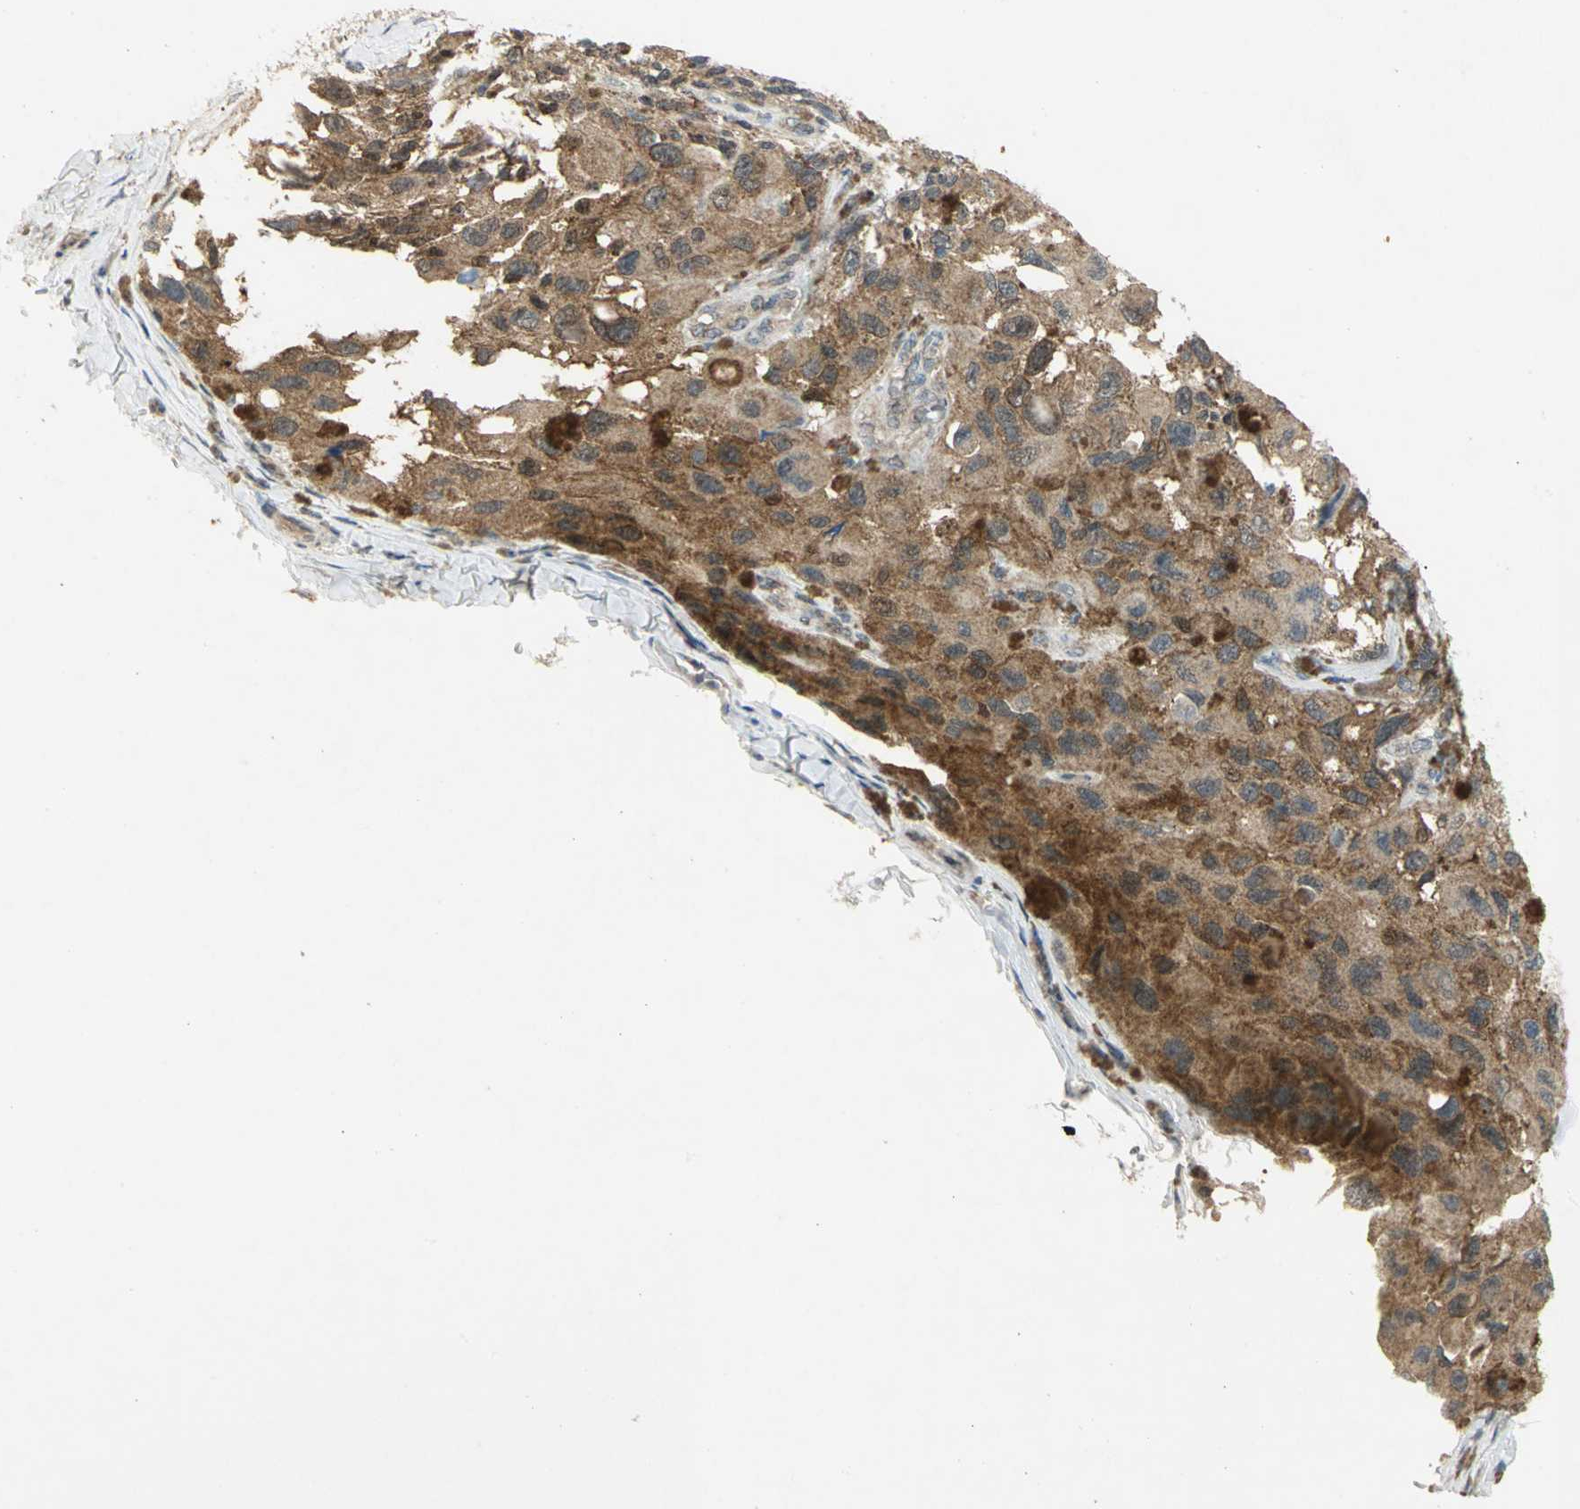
{"staining": {"intensity": "strong", "quantity": ">75%", "location": "cytoplasmic/membranous"}, "tissue": "melanoma", "cell_type": "Tumor cells", "image_type": "cancer", "snomed": [{"axis": "morphology", "description": "Malignant melanoma, NOS"}, {"axis": "topography", "description": "Skin"}], "caption": "Immunohistochemical staining of human melanoma reveals strong cytoplasmic/membranous protein expression in approximately >75% of tumor cells. (IHC, brightfield microscopy, high magnification).", "gene": "PPIA", "patient": {"sex": "female", "age": 73}}